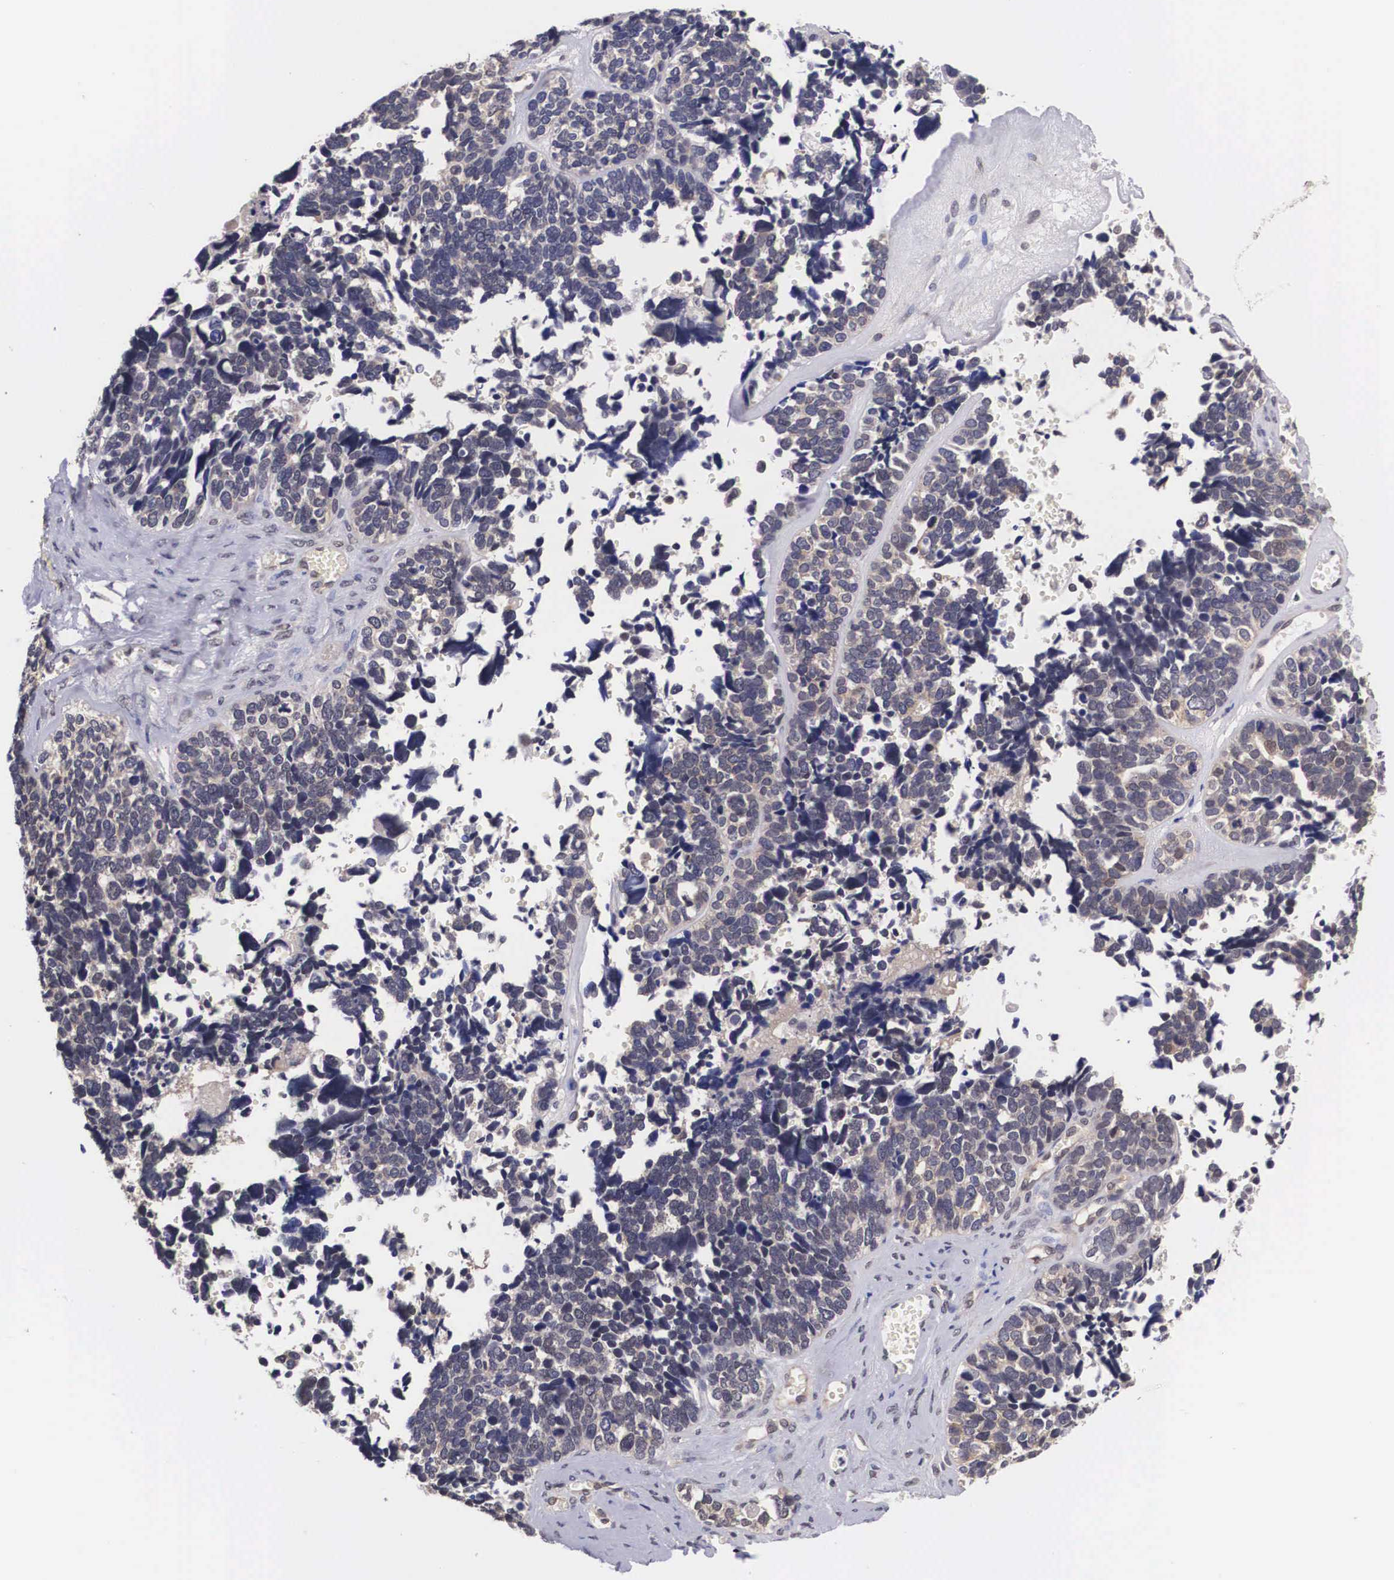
{"staining": {"intensity": "weak", "quantity": "<25%", "location": "cytoplasmic/membranous"}, "tissue": "ovarian cancer", "cell_type": "Tumor cells", "image_type": "cancer", "snomed": [{"axis": "morphology", "description": "Cystadenocarcinoma, serous, NOS"}, {"axis": "topography", "description": "Ovary"}], "caption": "Tumor cells are negative for brown protein staining in ovarian cancer.", "gene": "OTX2", "patient": {"sex": "female", "age": 77}}